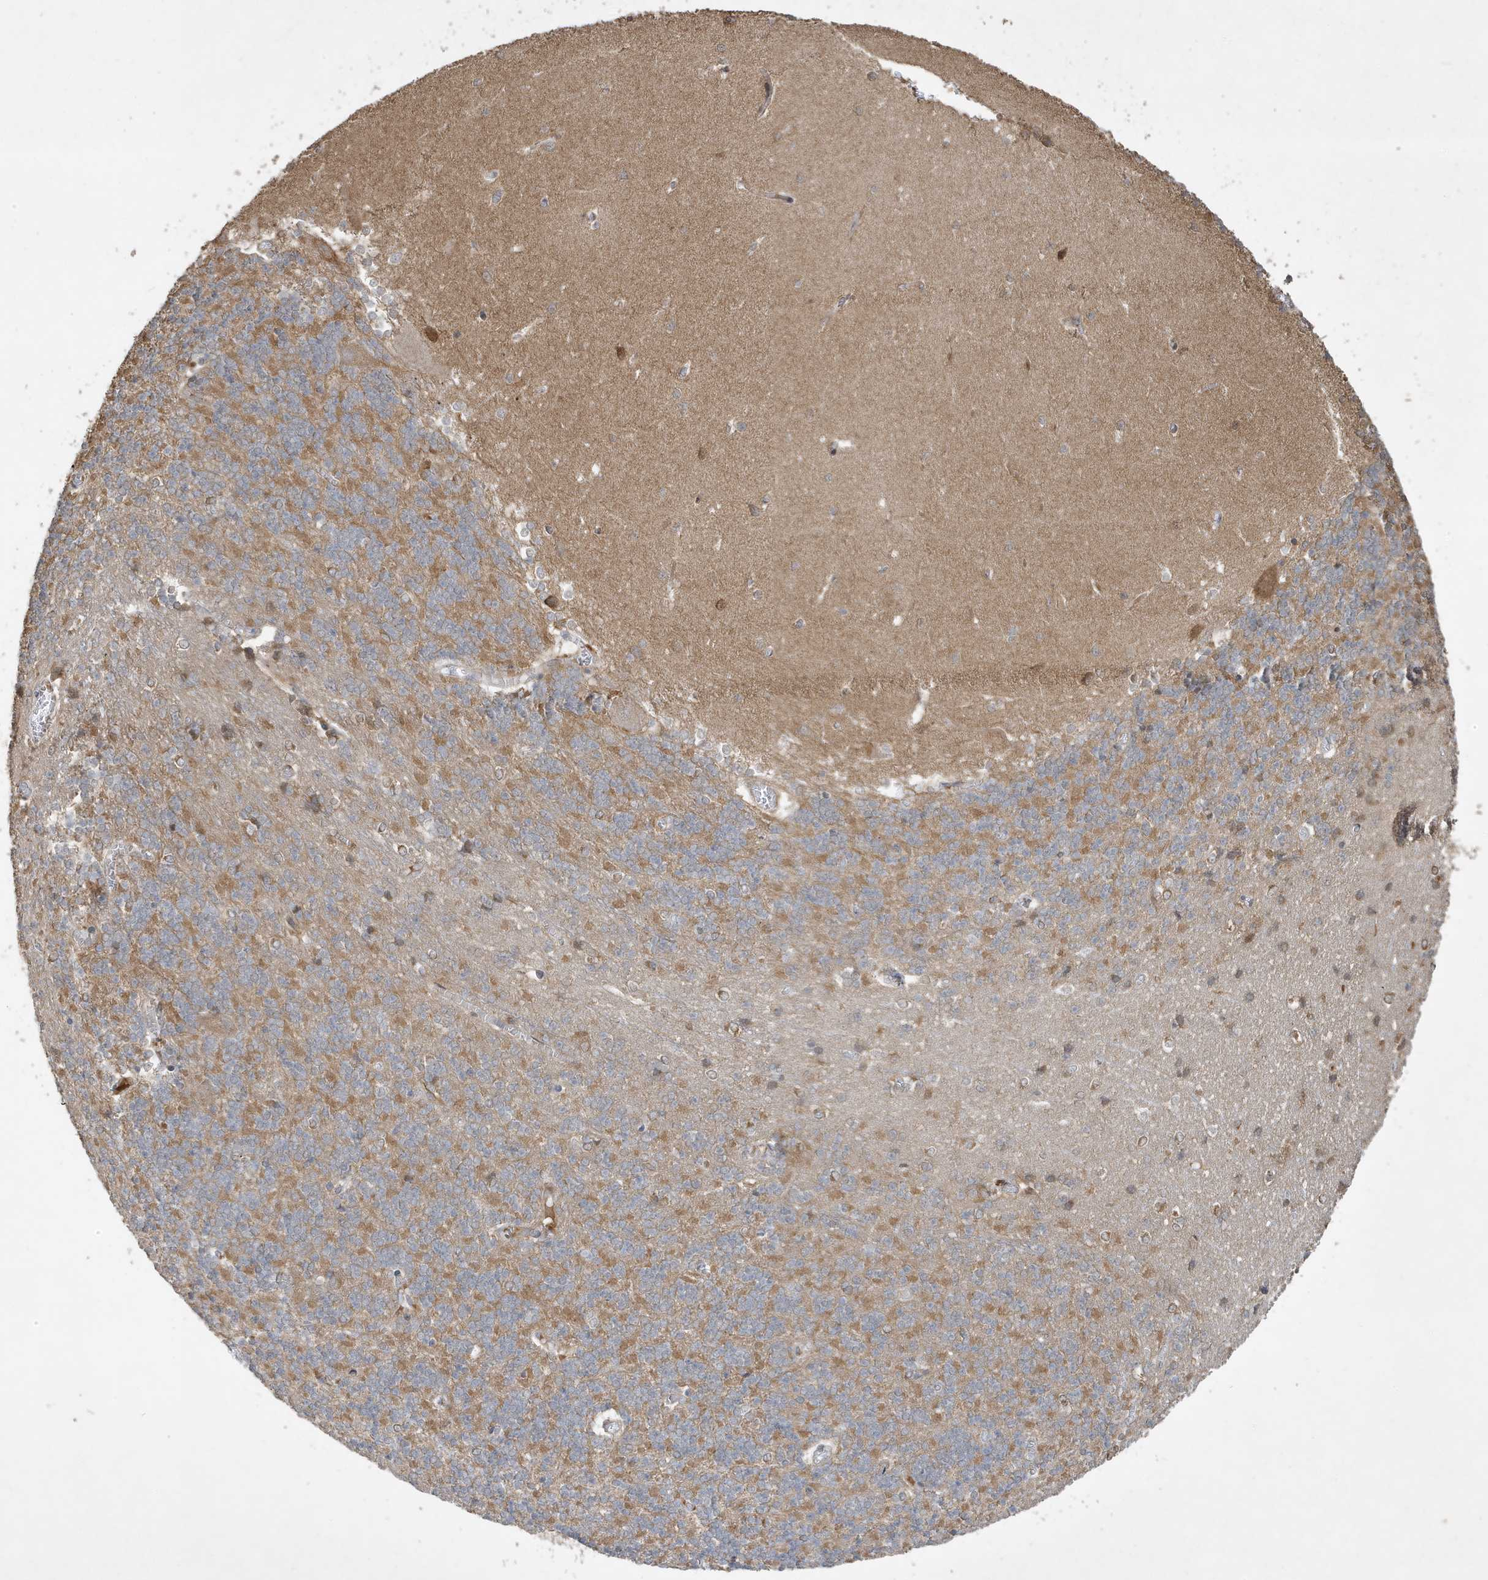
{"staining": {"intensity": "moderate", "quantity": "<25%", "location": "cytoplasmic/membranous"}, "tissue": "cerebellum", "cell_type": "Cells in granular layer", "image_type": "normal", "snomed": [{"axis": "morphology", "description": "Normal tissue, NOS"}, {"axis": "topography", "description": "Cerebellum"}], "caption": "Immunohistochemical staining of unremarkable human cerebellum exhibits <25% levels of moderate cytoplasmic/membranous protein expression in approximately <25% of cells in granular layer.", "gene": "PRRT3", "patient": {"sex": "male", "age": 37}}